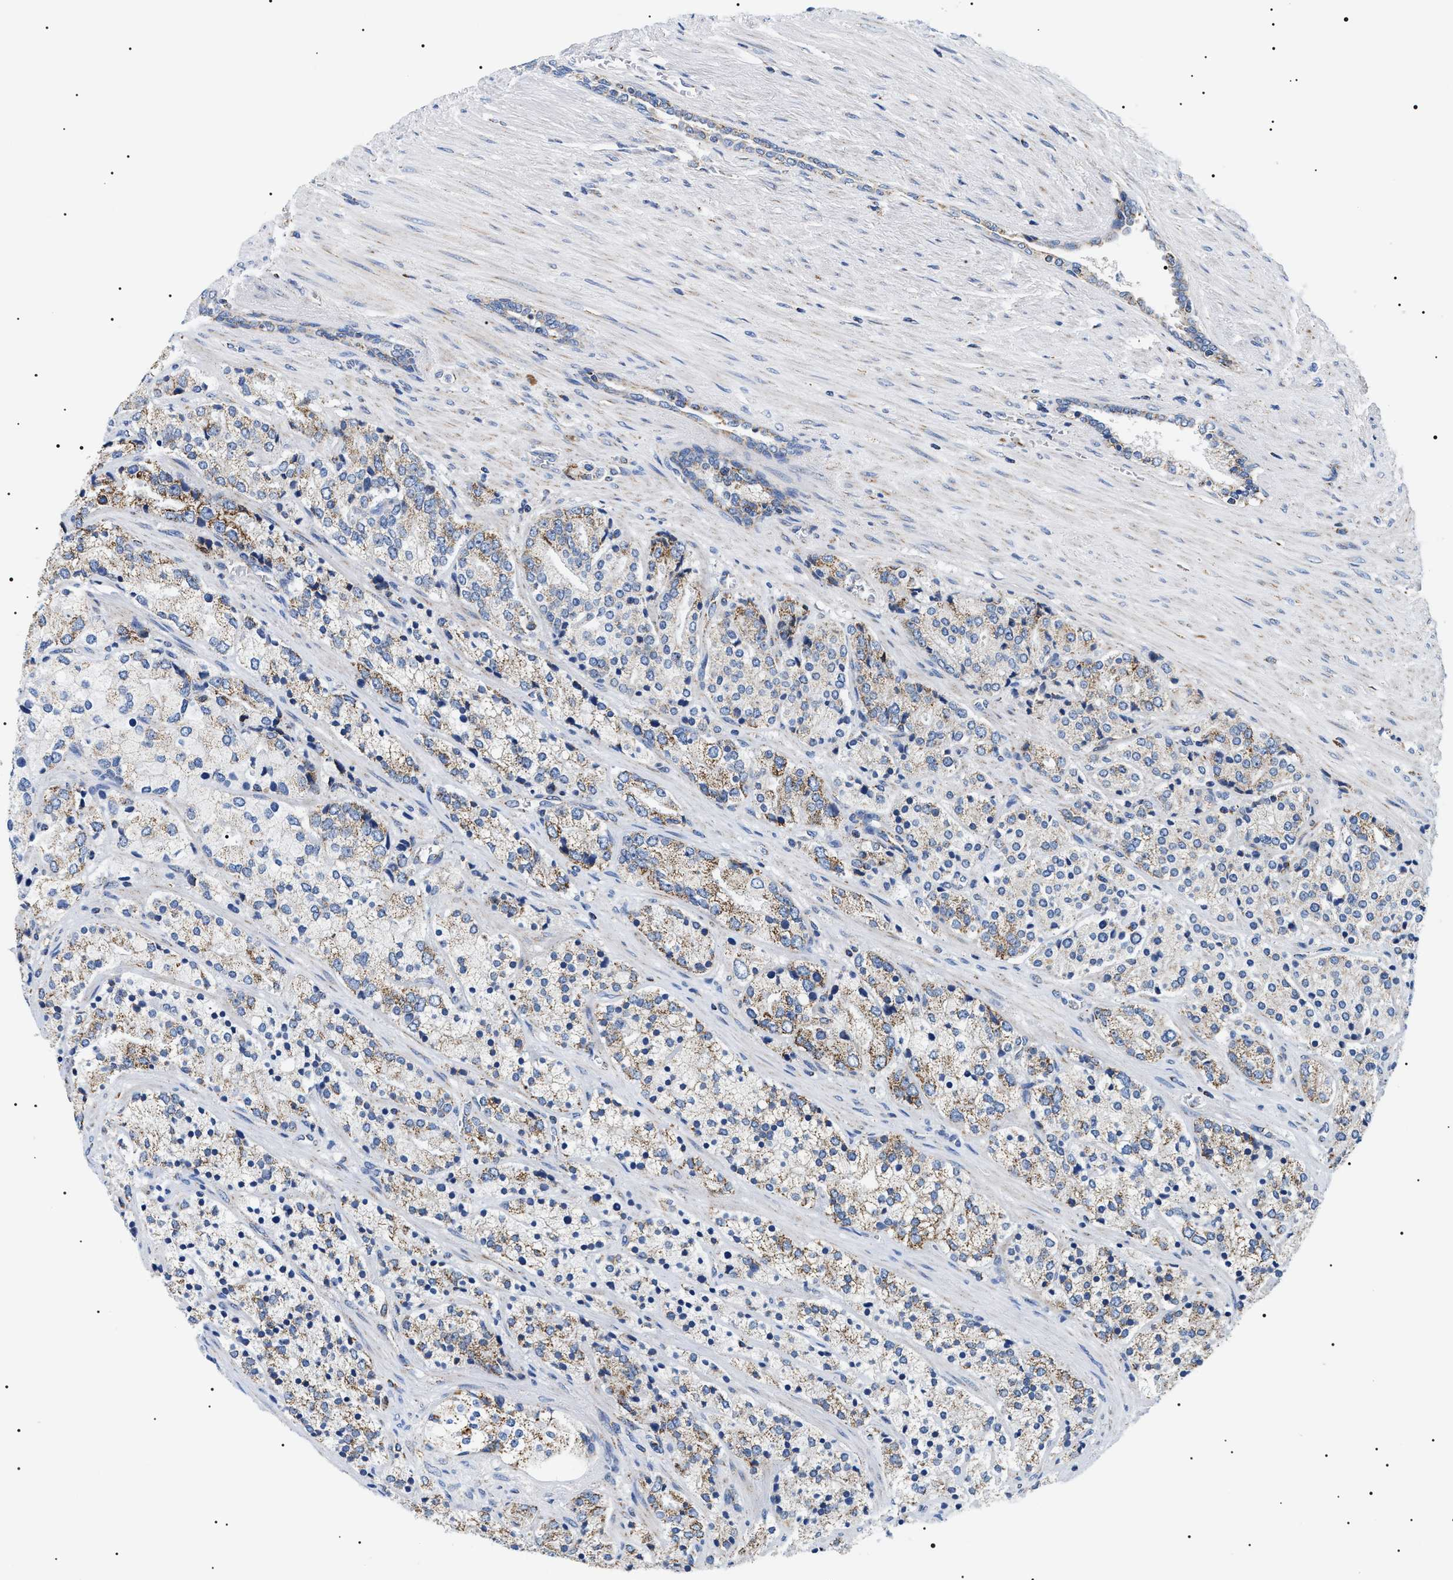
{"staining": {"intensity": "moderate", "quantity": "25%-75%", "location": "cytoplasmic/membranous"}, "tissue": "prostate cancer", "cell_type": "Tumor cells", "image_type": "cancer", "snomed": [{"axis": "morphology", "description": "Adenocarcinoma, High grade"}, {"axis": "topography", "description": "Prostate"}], "caption": "Immunohistochemical staining of human prostate cancer (adenocarcinoma (high-grade)) reveals medium levels of moderate cytoplasmic/membranous protein staining in approximately 25%-75% of tumor cells.", "gene": "OXSM", "patient": {"sex": "male", "age": 71}}